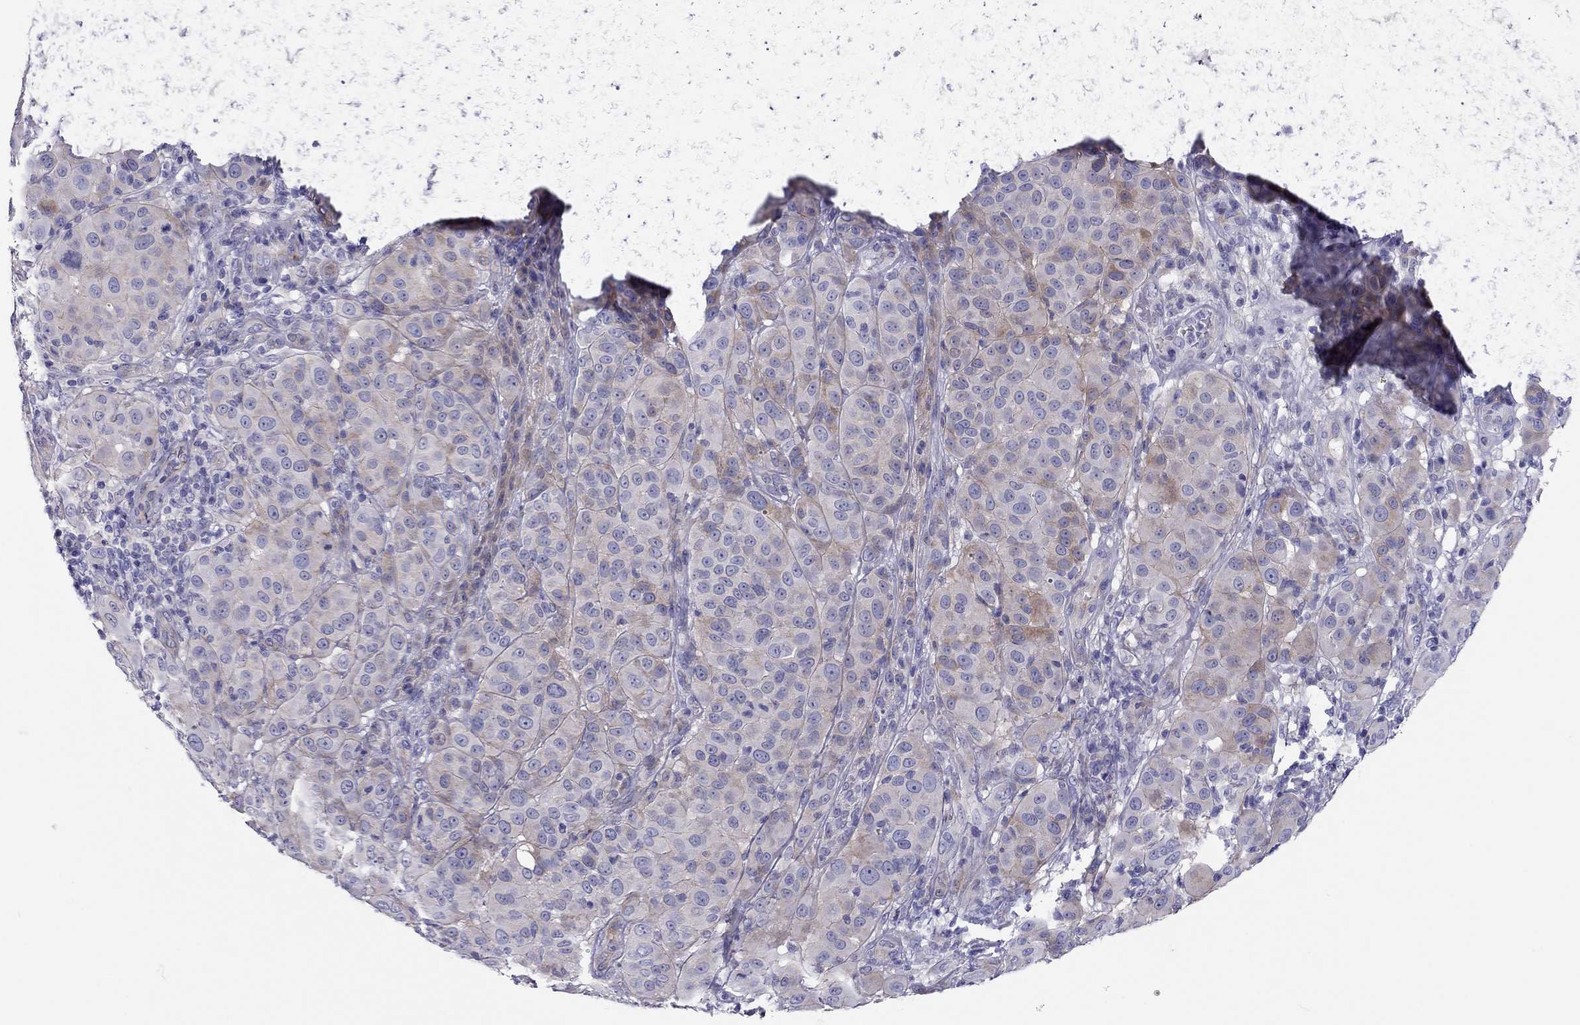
{"staining": {"intensity": "weak", "quantity": "25%-75%", "location": "cytoplasmic/membranous"}, "tissue": "melanoma", "cell_type": "Tumor cells", "image_type": "cancer", "snomed": [{"axis": "morphology", "description": "Malignant melanoma, NOS"}, {"axis": "topography", "description": "Skin"}], "caption": "Melanoma stained with a protein marker exhibits weak staining in tumor cells.", "gene": "SCARB1", "patient": {"sex": "female", "age": 87}}